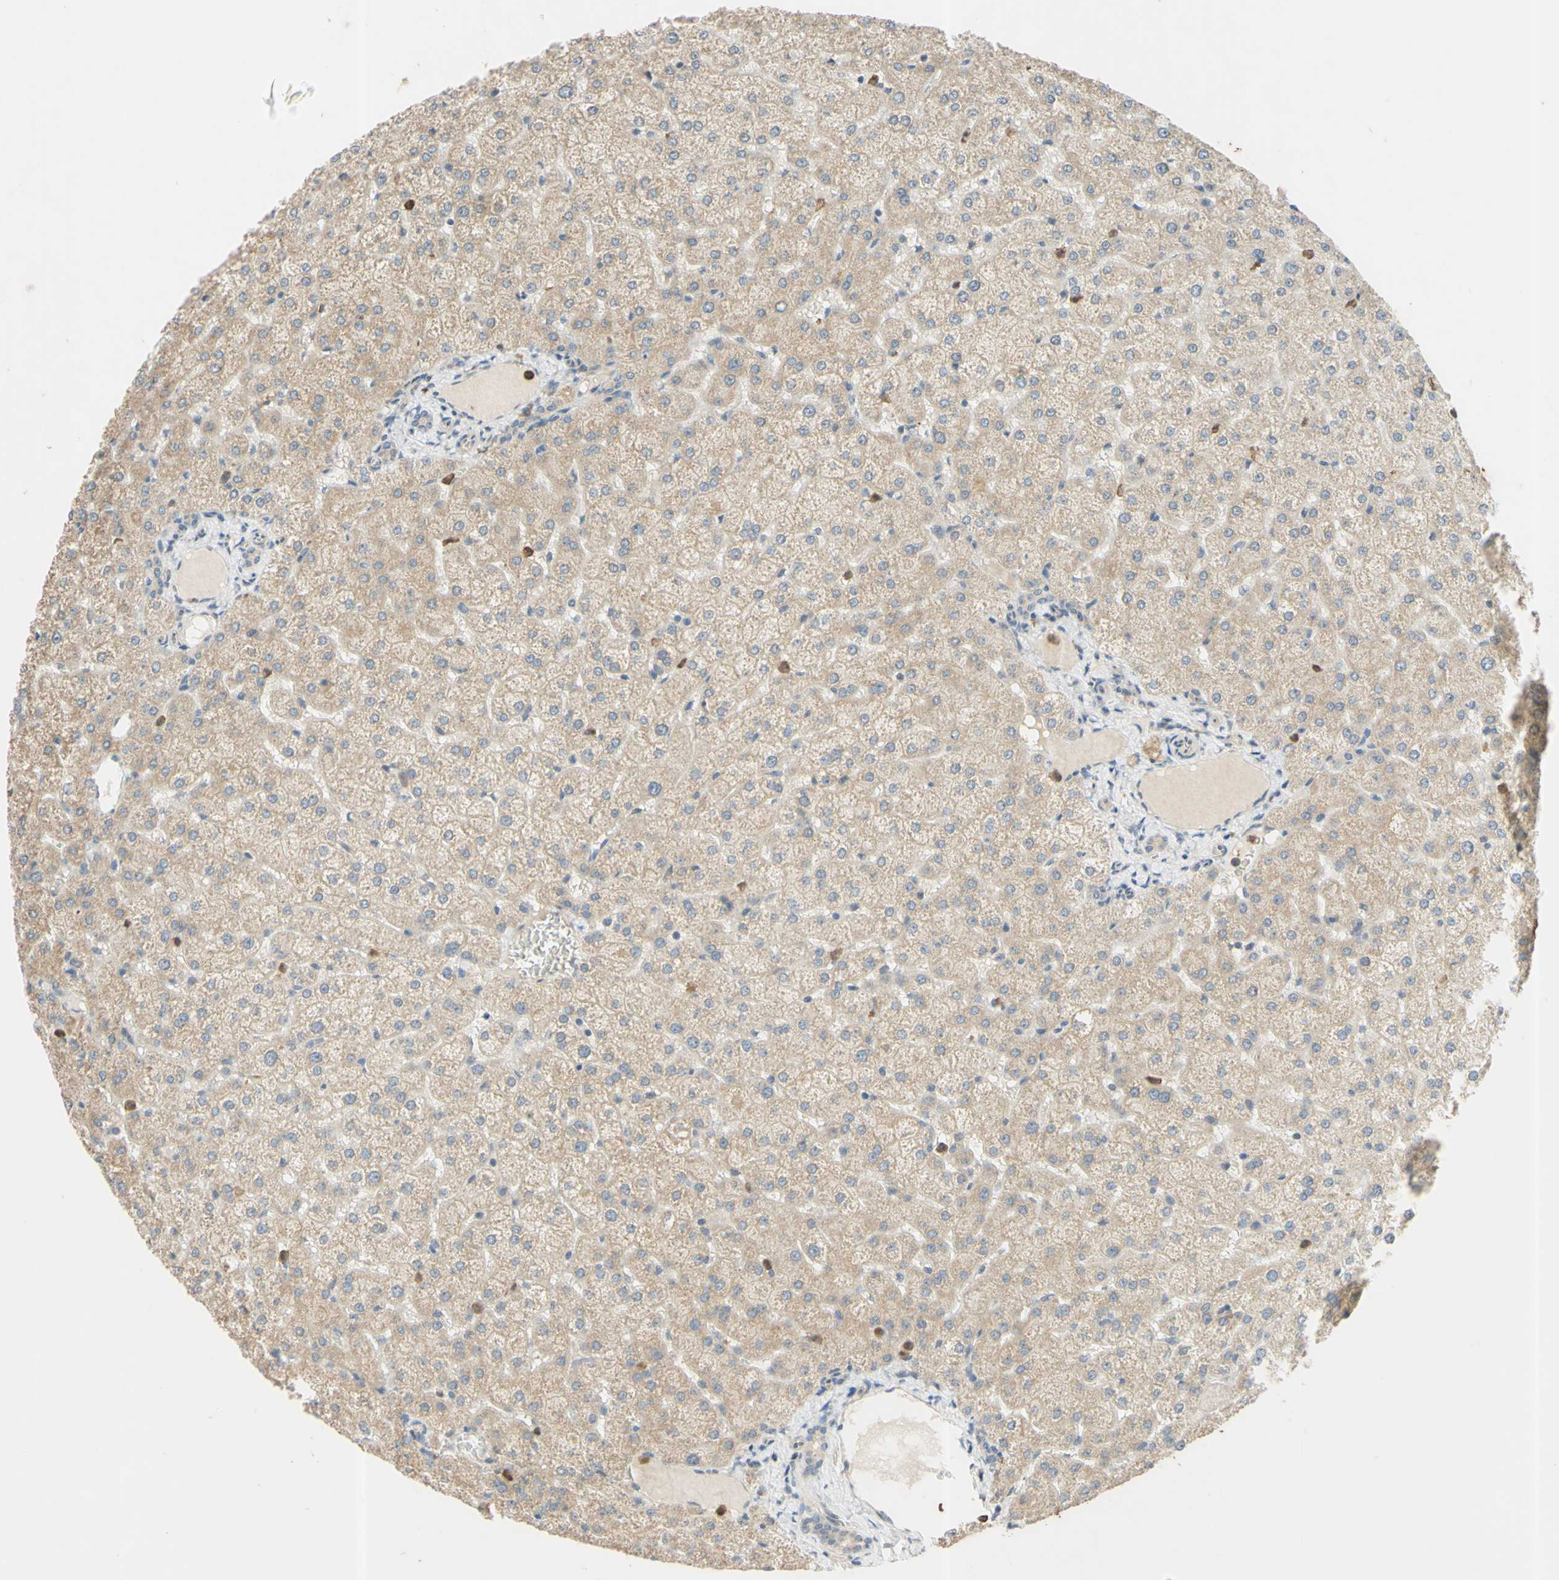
{"staining": {"intensity": "weak", "quantity": ">75%", "location": "cytoplasmic/membranous"}, "tissue": "liver", "cell_type": "Cholangiocytes", "image_type": "normal", "snomed": [{"axis": "morphology", "description": "Normal tissue, NOS"}, {"axis": "topography", "description": "Liver"}], "caption": "Immunohistochemistry (IHC) of unremarkable human liver displays low levels of weak cytoplasmic/membranous staining in about >75% of cholangiocytes.", "gene": "GATA1", "patient": {"sex": "female", "age": 32}}